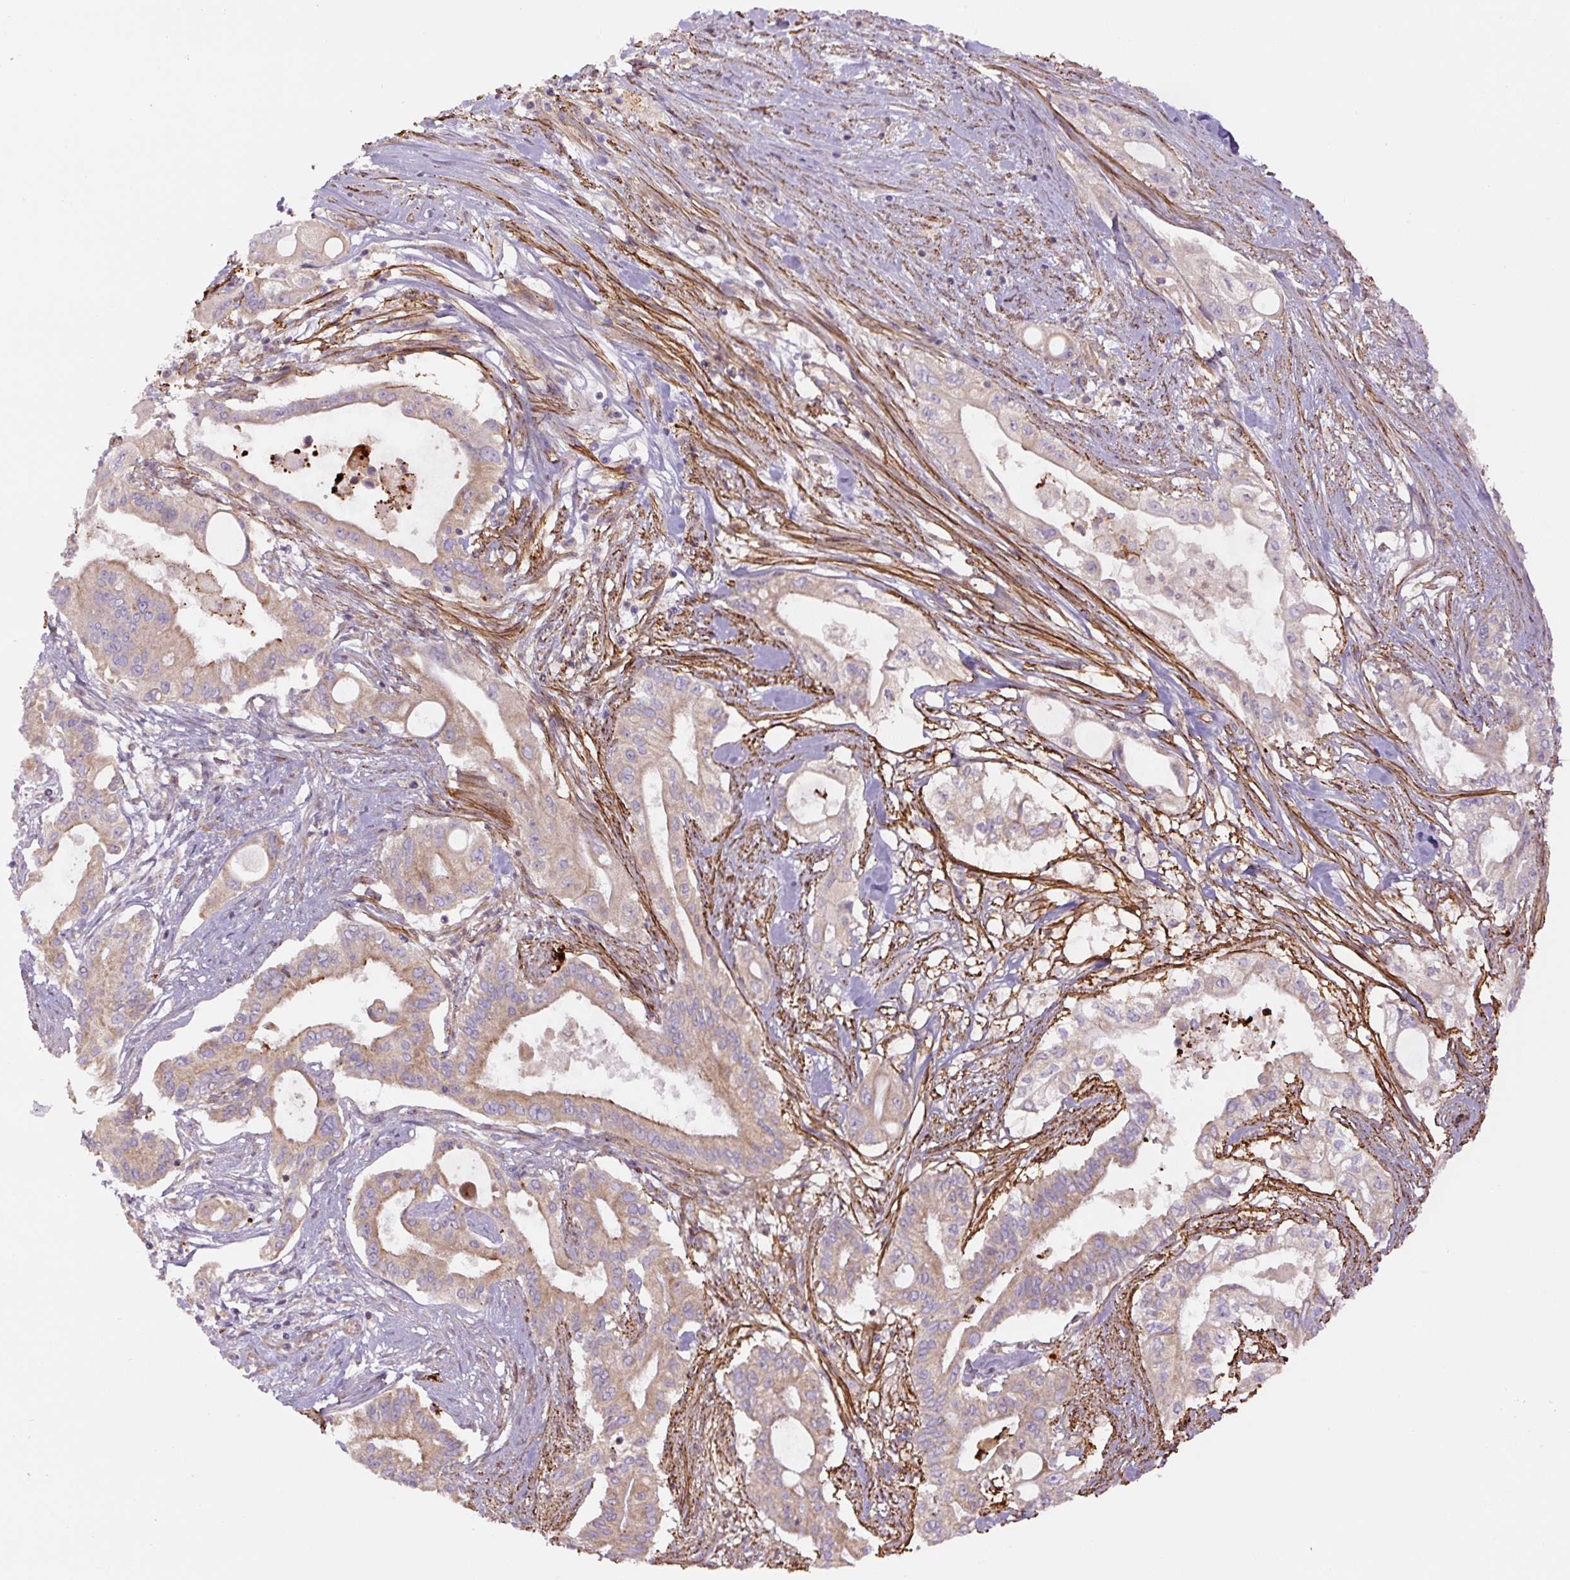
{"staining": {"intensity": "weak", "quantity": "<25%", "location": "cytoplasmic/membranous"}, "tissue": "pancreatic cancer", "cell_type": "Tumor cells", "image_type": "cancer", "snomed": [{"axis": "morphology", "description": "Adenocarcinoma, NOS"}, {"axis": "topography", "description": "Pancreas"}], "caption": "Pancreatic adenocarcinoma stained for a protein using immunohistochemistry shows no staining tumor cells.", "gene": "CCNI2", "patient": {"sex": "female", "age": 68}}